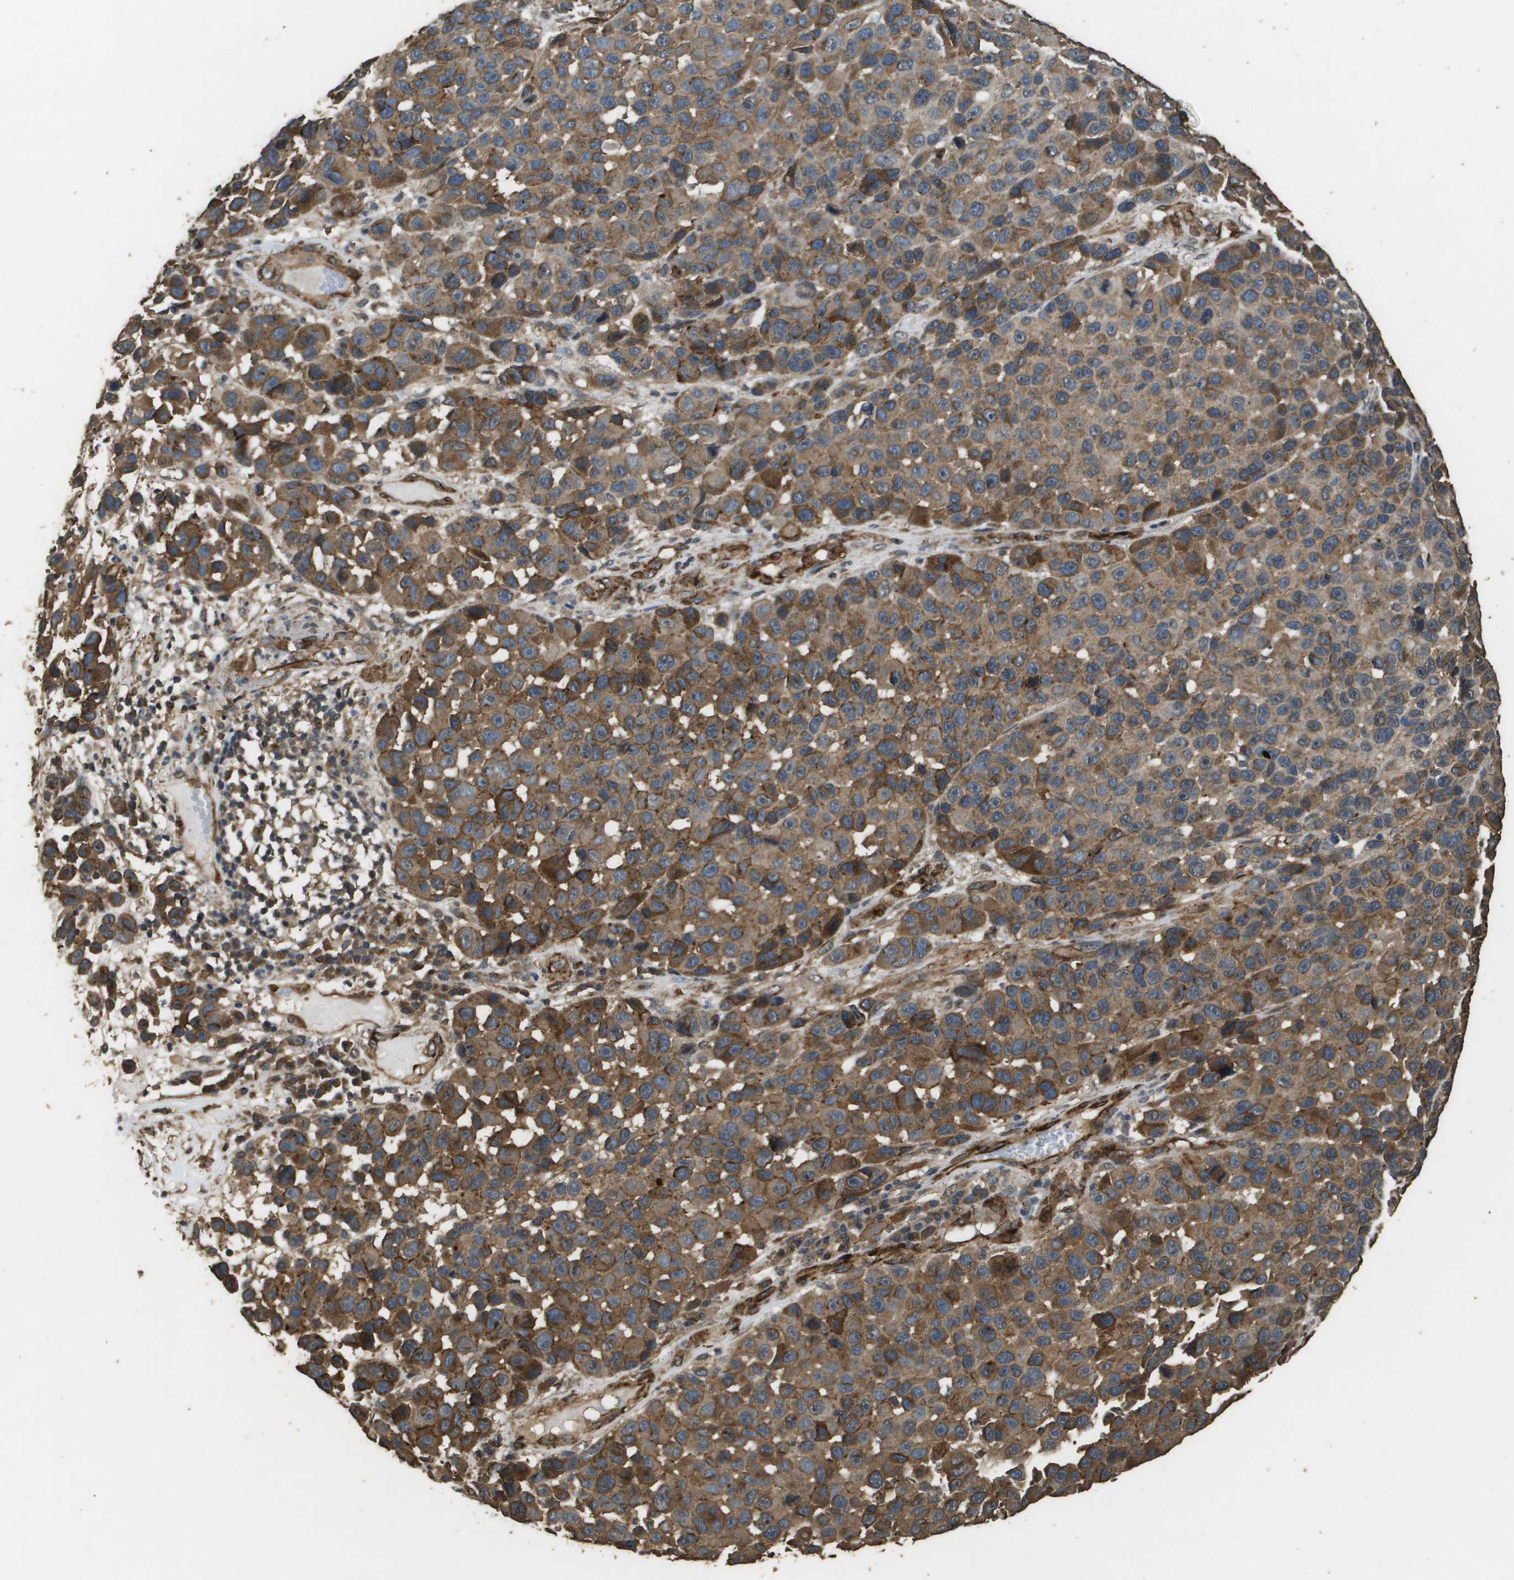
{"staining": {"intensity": "moderate", "quantity": ">75%", "location": "cytoplasmic/membranous"}, "tissue": "melanoma", "cell_type": "Tumor cells", "image_type": "cancer", "snomed": [{"axis": "morphology", "description": "Malignant melanoma, NOS"}, {"axis": "topography", "description": "Skin"}], "caption": "About >75% of tumor cells in malignant melanoma show moderate cytoplasmic/membranous protein staining as visualized by brown immunohistochemical staining.", "gene": "AAMP", "patient": {"sex": "male", "age": 53}}